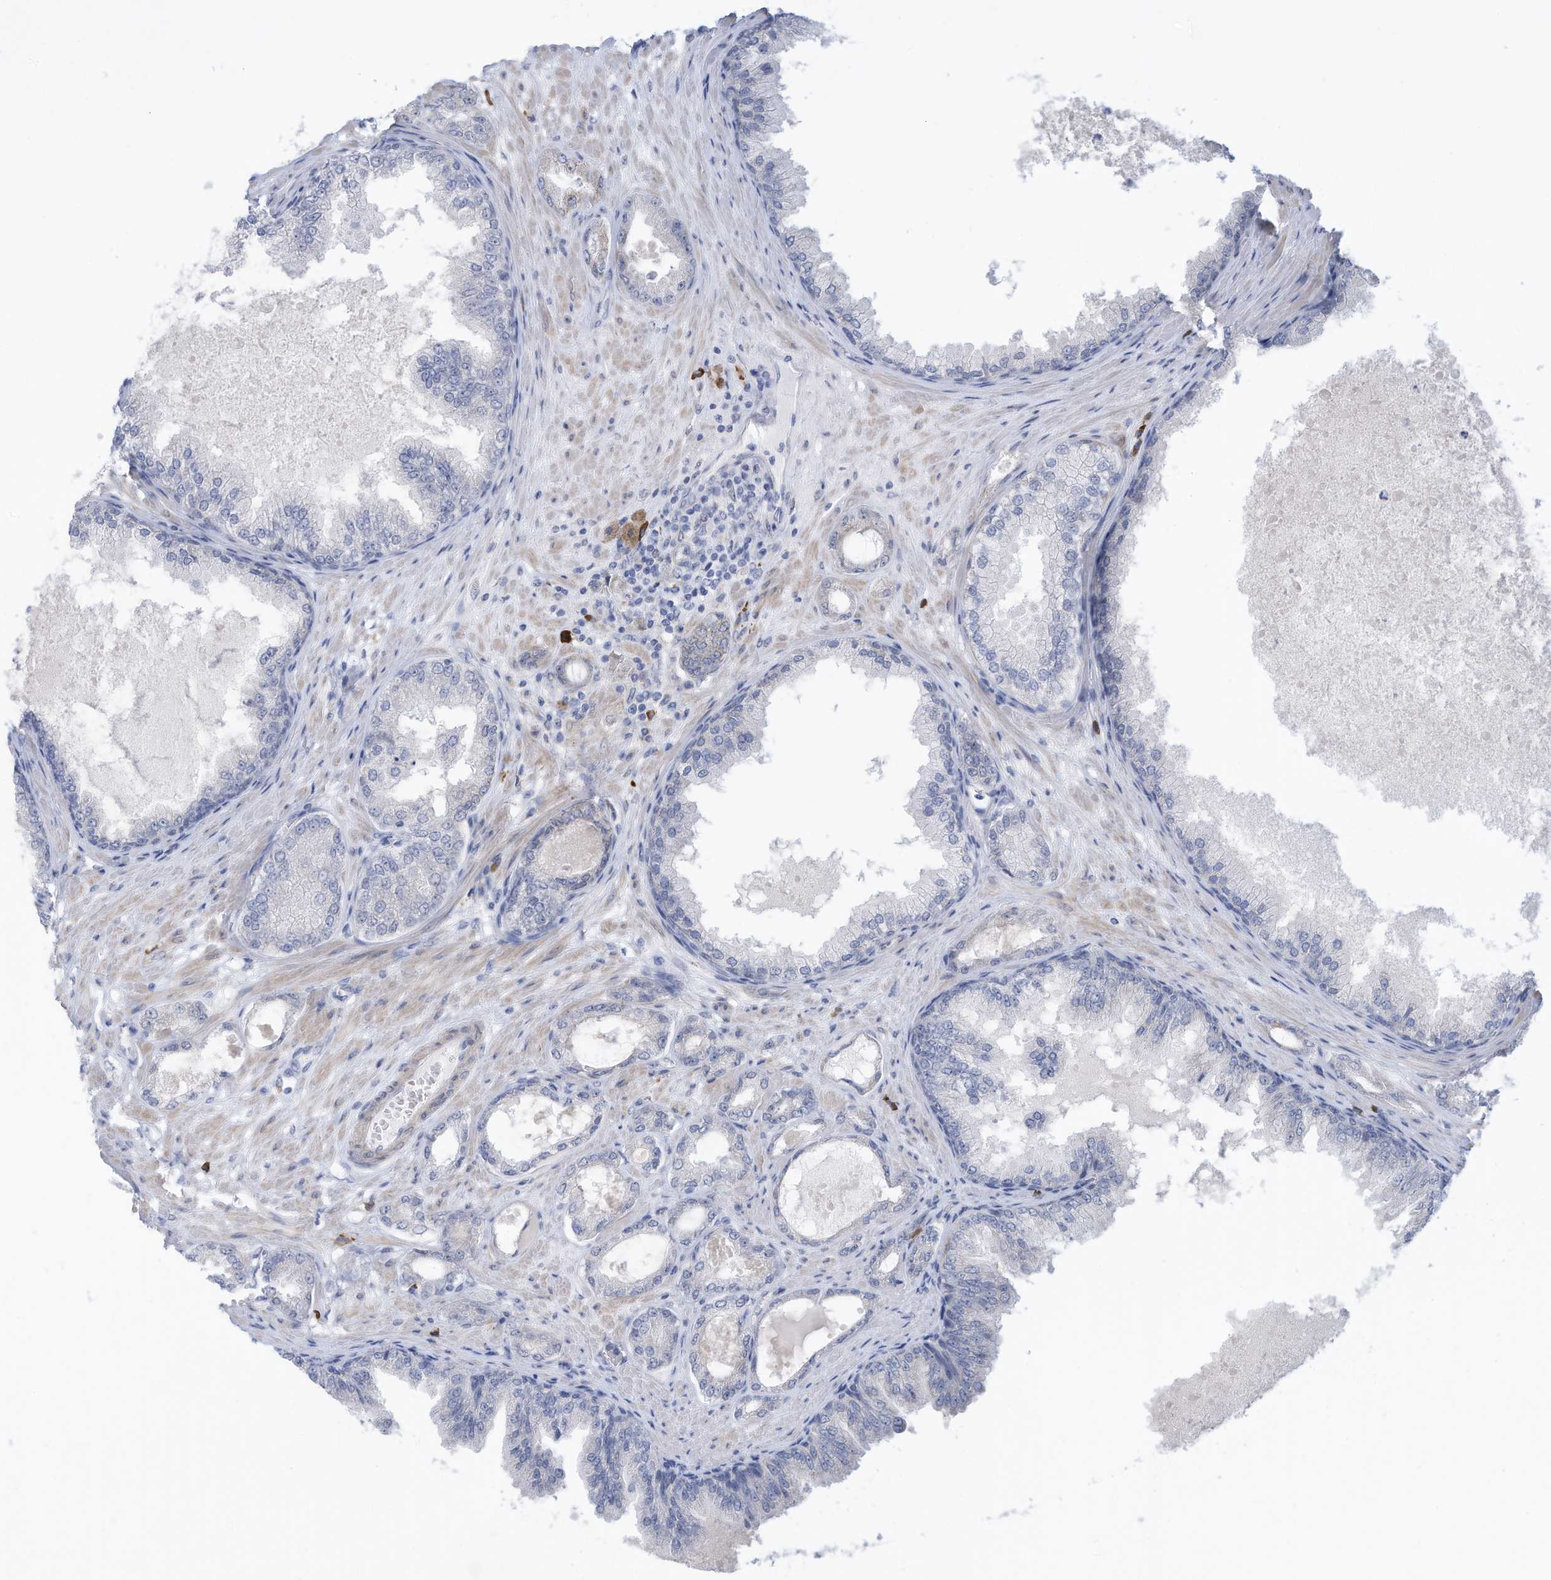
{"staining": {"intensity": "negative", "quantity": "none", "location": "none"}, "tissue": "prostate cancer", "cell_type": "Tumor cells", "image_type": "cancer", "snomed": [{"axis": "morphology", "description": "Adenocarcinoma, Low grade"}, {"axis": "topography", "description": "Prostate"}], "caption": "This image is of prostate cancer stained with immunohistochemistry to label a protein in brown with the nuclei are counter-stained blue. There is no expression in tumor cells.", "gene": "ZNF292", "patient": {"sex": "male", "age": 63}}